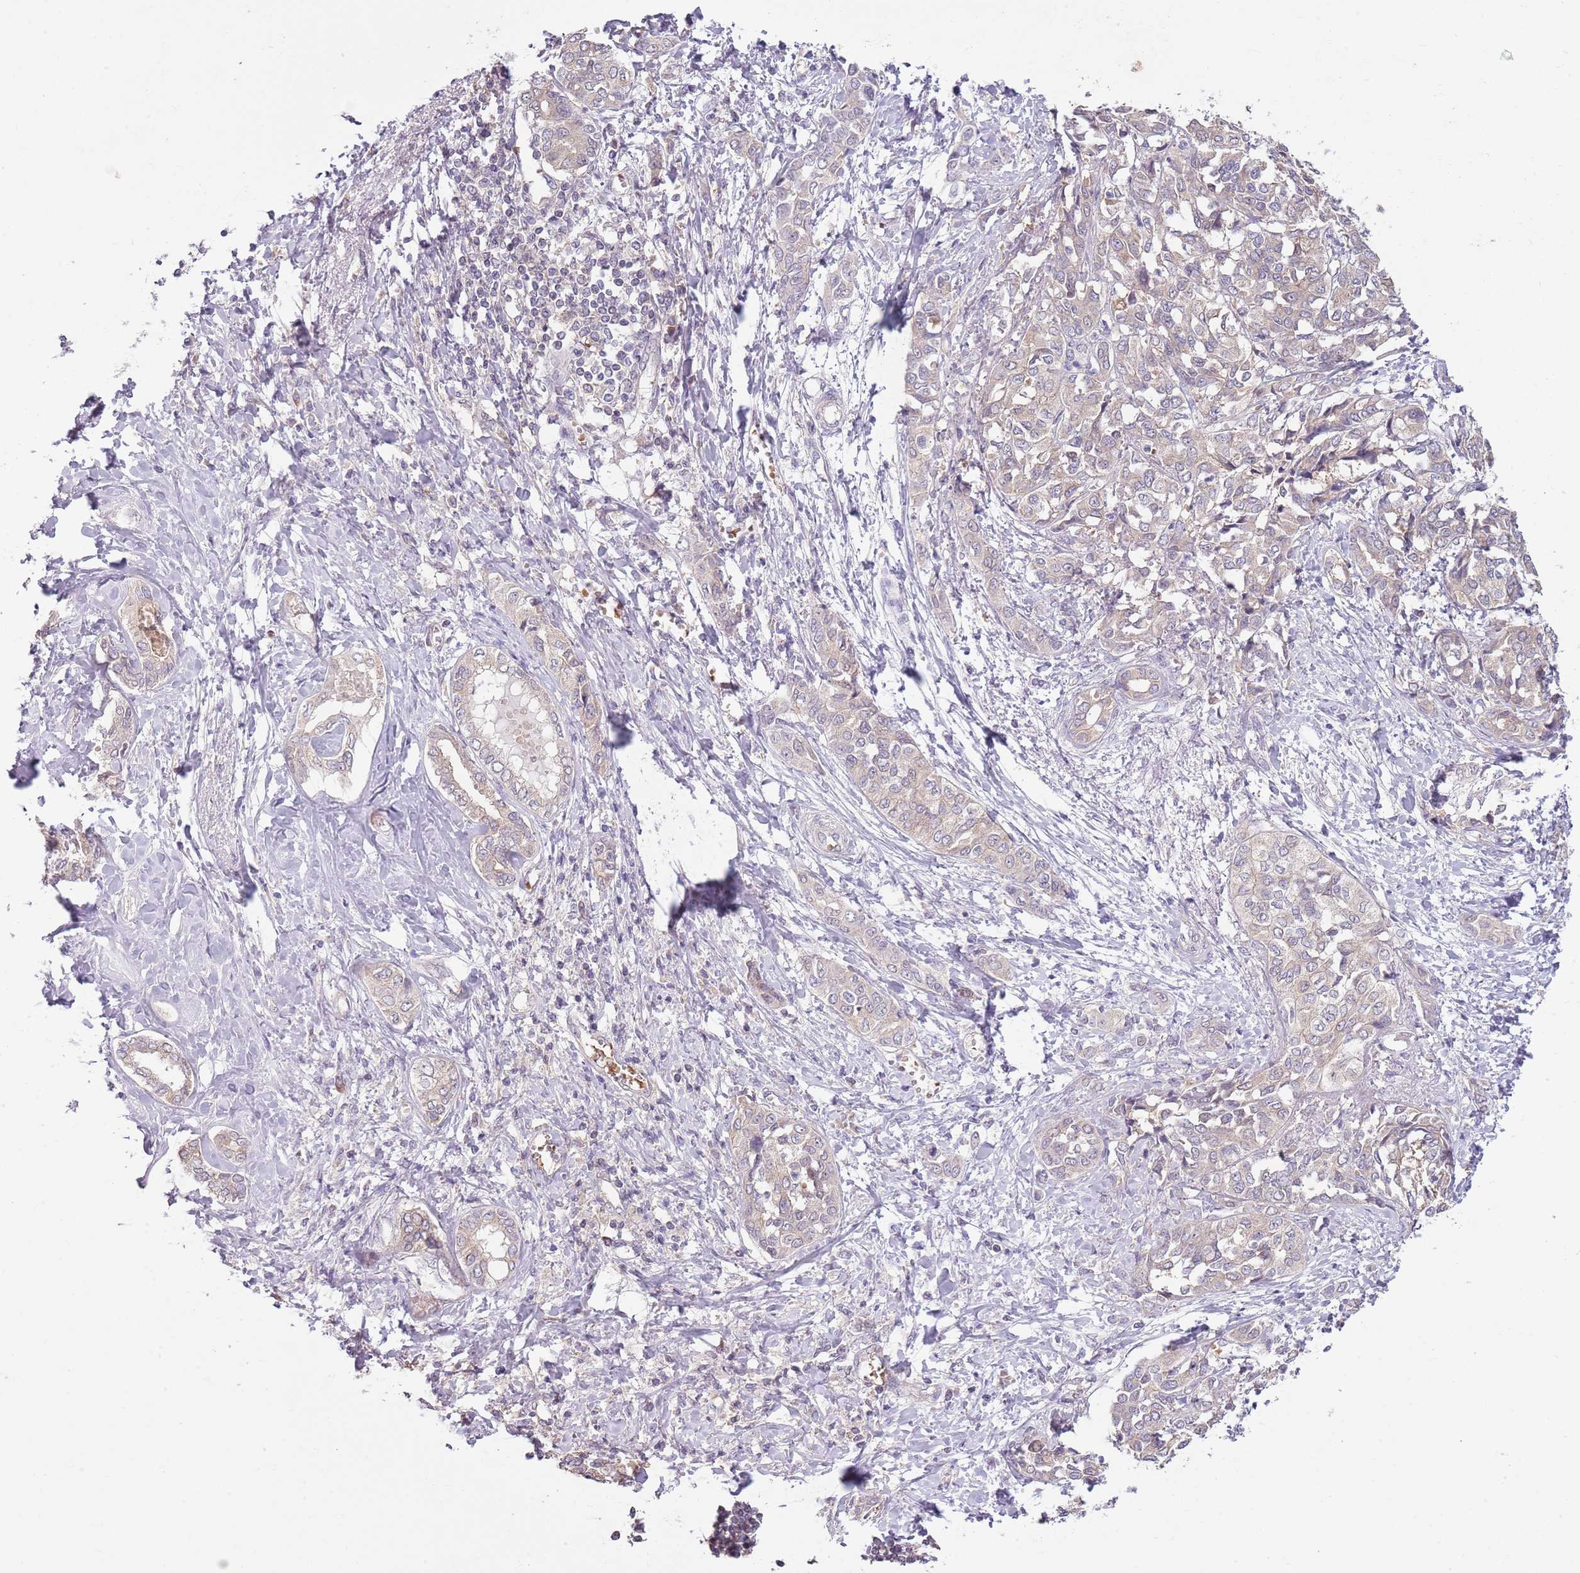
{"staining": {"intensity": "weak", "quantity": "25%-75%", "location": "cytoplasmic/membranous"}, "tissue": "liver cancer", "cell_type": "Tumor cells", "image_type": "cancer", "snomed": [{"axis": "morphology", "description": "Cholangiocarcinoma"}, {"axis": "topography", "description": "Liver"}], "caption": "This is a photomicrograph of immunohistochemistry staining of liver cancer, which shows weak positivity in the cytoplasmic/membranous of tumor cells.", "gene": "TEKT4", "patient": {"sex": "female", "age": 77}}